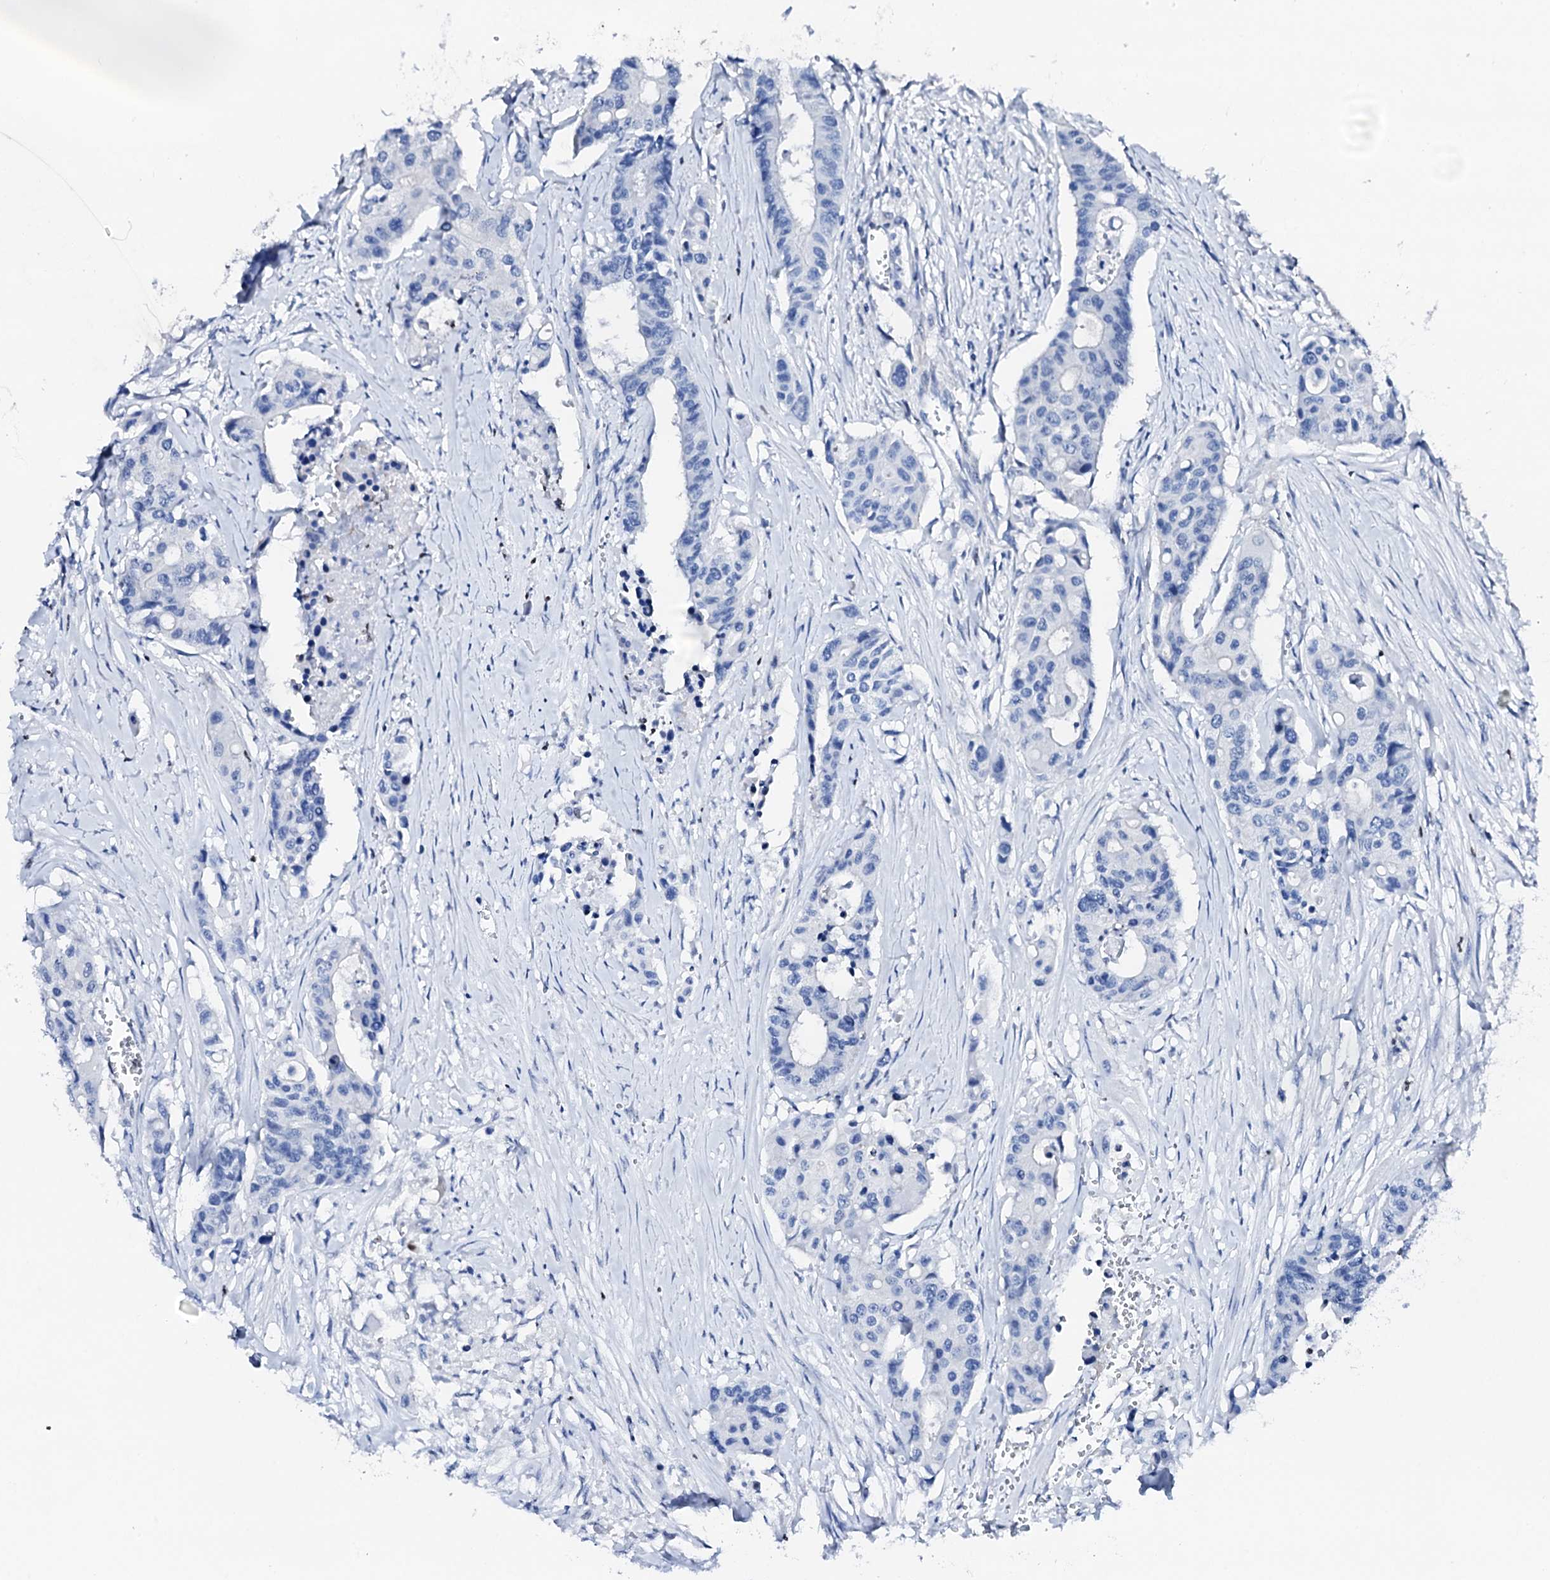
{"staining": {"intensity": "negative", "quantity": "none", "location": "none"}, "tissue": "colorectal cancer", "cell_type": "Tumor cells", "image_type": "cancer", "snomed": [{"axis": "morphology", "description": "Adenocarcinoma, NOS"}, {"axis": "topography", "description": "Colon"}], "caption": "Immunohistochemistry (IHC) histopathology image of colorectal cancer stained for a protein (brown), which exhibits no staining in tumor cells.", "gene": "NRIP2", "patient": {"sex": "male", "age": 77}}